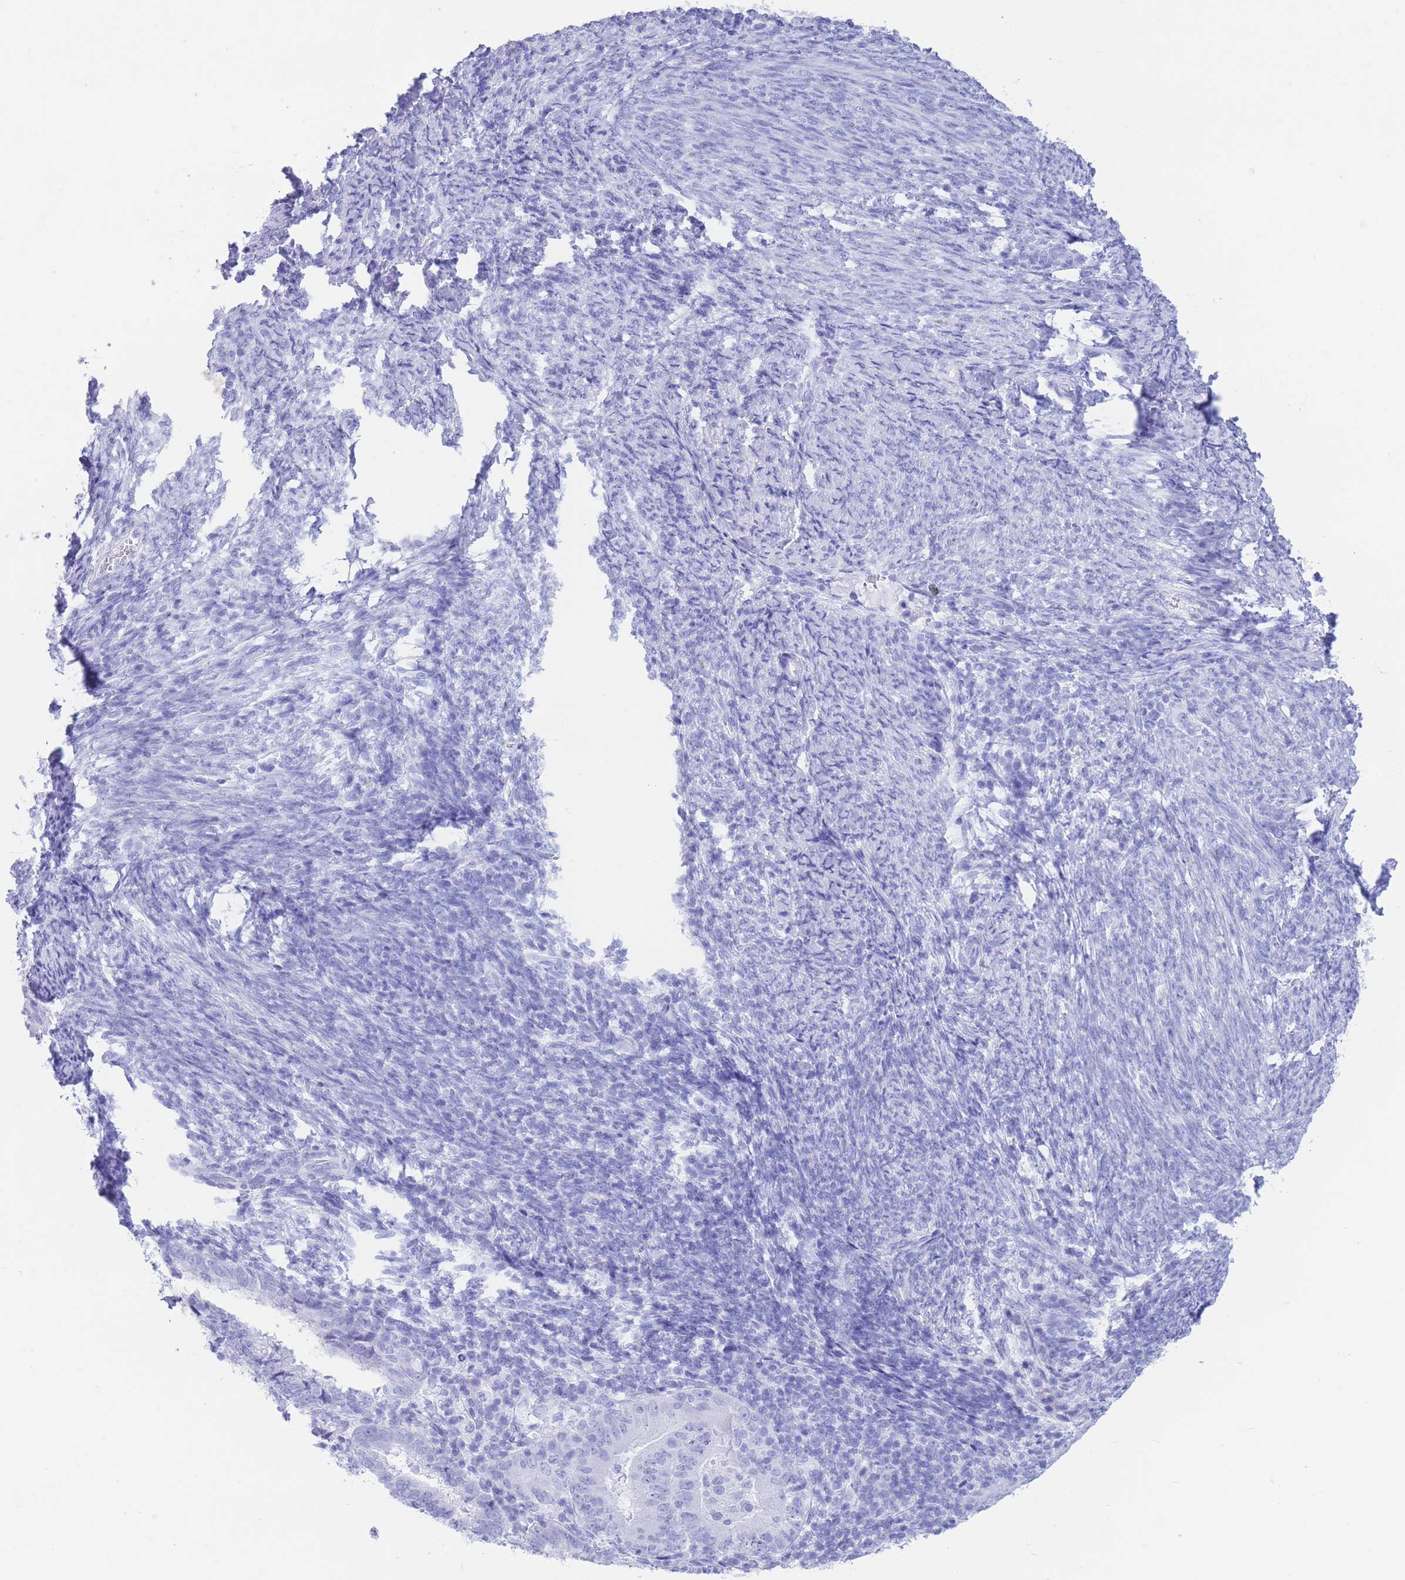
{"staining": {"intensity": "negative", "quantity": "none", "location": "none"}, "tissue": "endometrial cancer", "cell_type": "Tumor cells", "image_type": "cancer", "snomed": [{"axis": "morphology", "description": "Adenocarcinoma, NOS"}, {"axis": "topography", "description": "Endometrium"}], "caption": "Photomicrograph shows no protein expression in tumor cells of endometrial cancer tissue.", "gene": "SLCO1B3", "patient": {"sex": "female", "age": 70}}